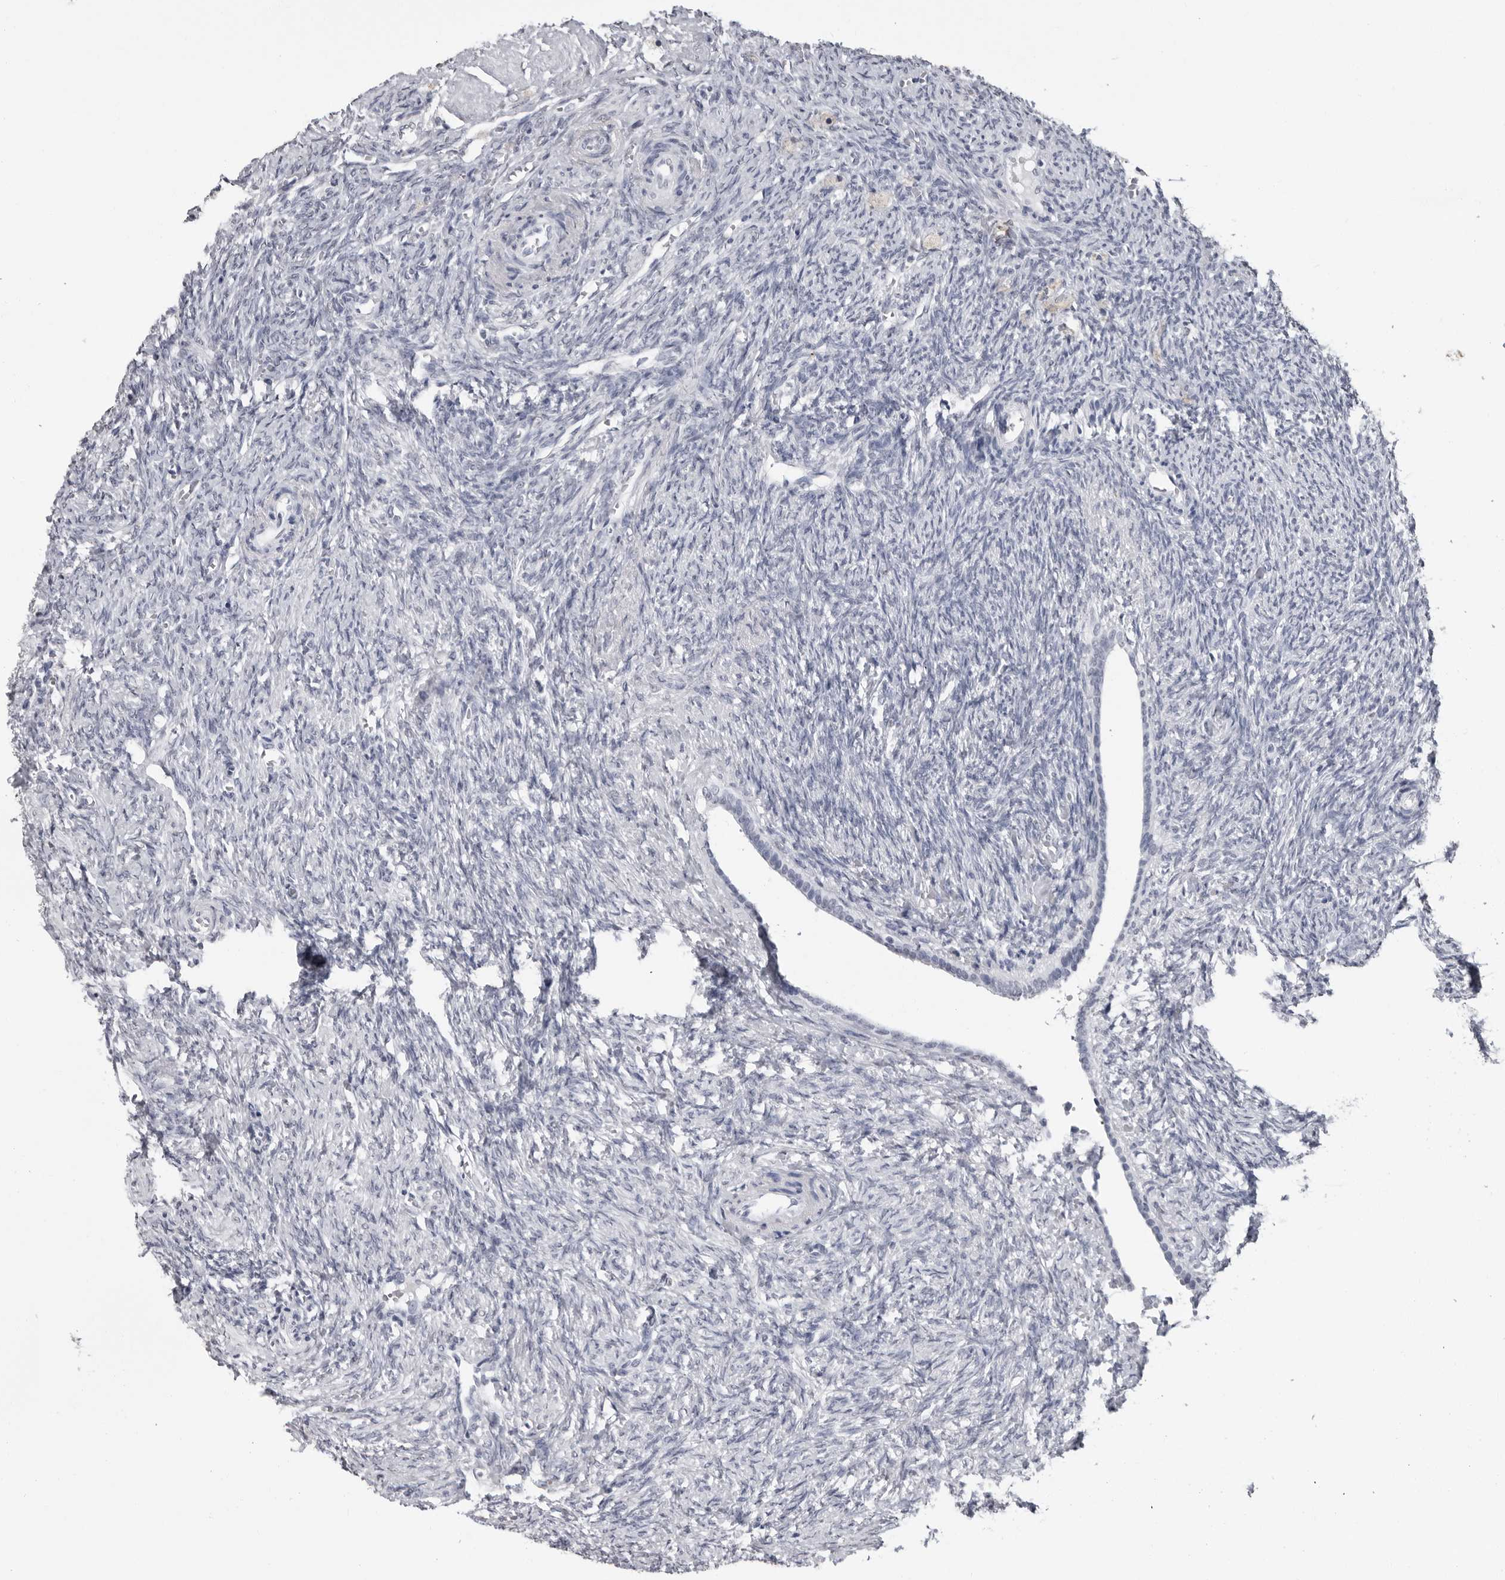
{"staining": {"intensity": "negative", "quantity": "none", "location": "none"}, "tissue": "ovary", "cell_type": "Ovarian stroma cells", "image_type": "normal", "snomed": [{"axis": "morphology", "description": "Normal tissue, NOS"}, {"axis": "topography", "description": "Ovary"}], "caption": "A histopathology image of ovary stained for a protein exhibits no brown staining in ovarian stroma cells. (Brightfield microscopy of DAB (3,3'-diaminobenzidine) immunohistochemistry at high magnification).", "gene": "HEPACAM", "patient": {"sex": "female", "age": 41}}